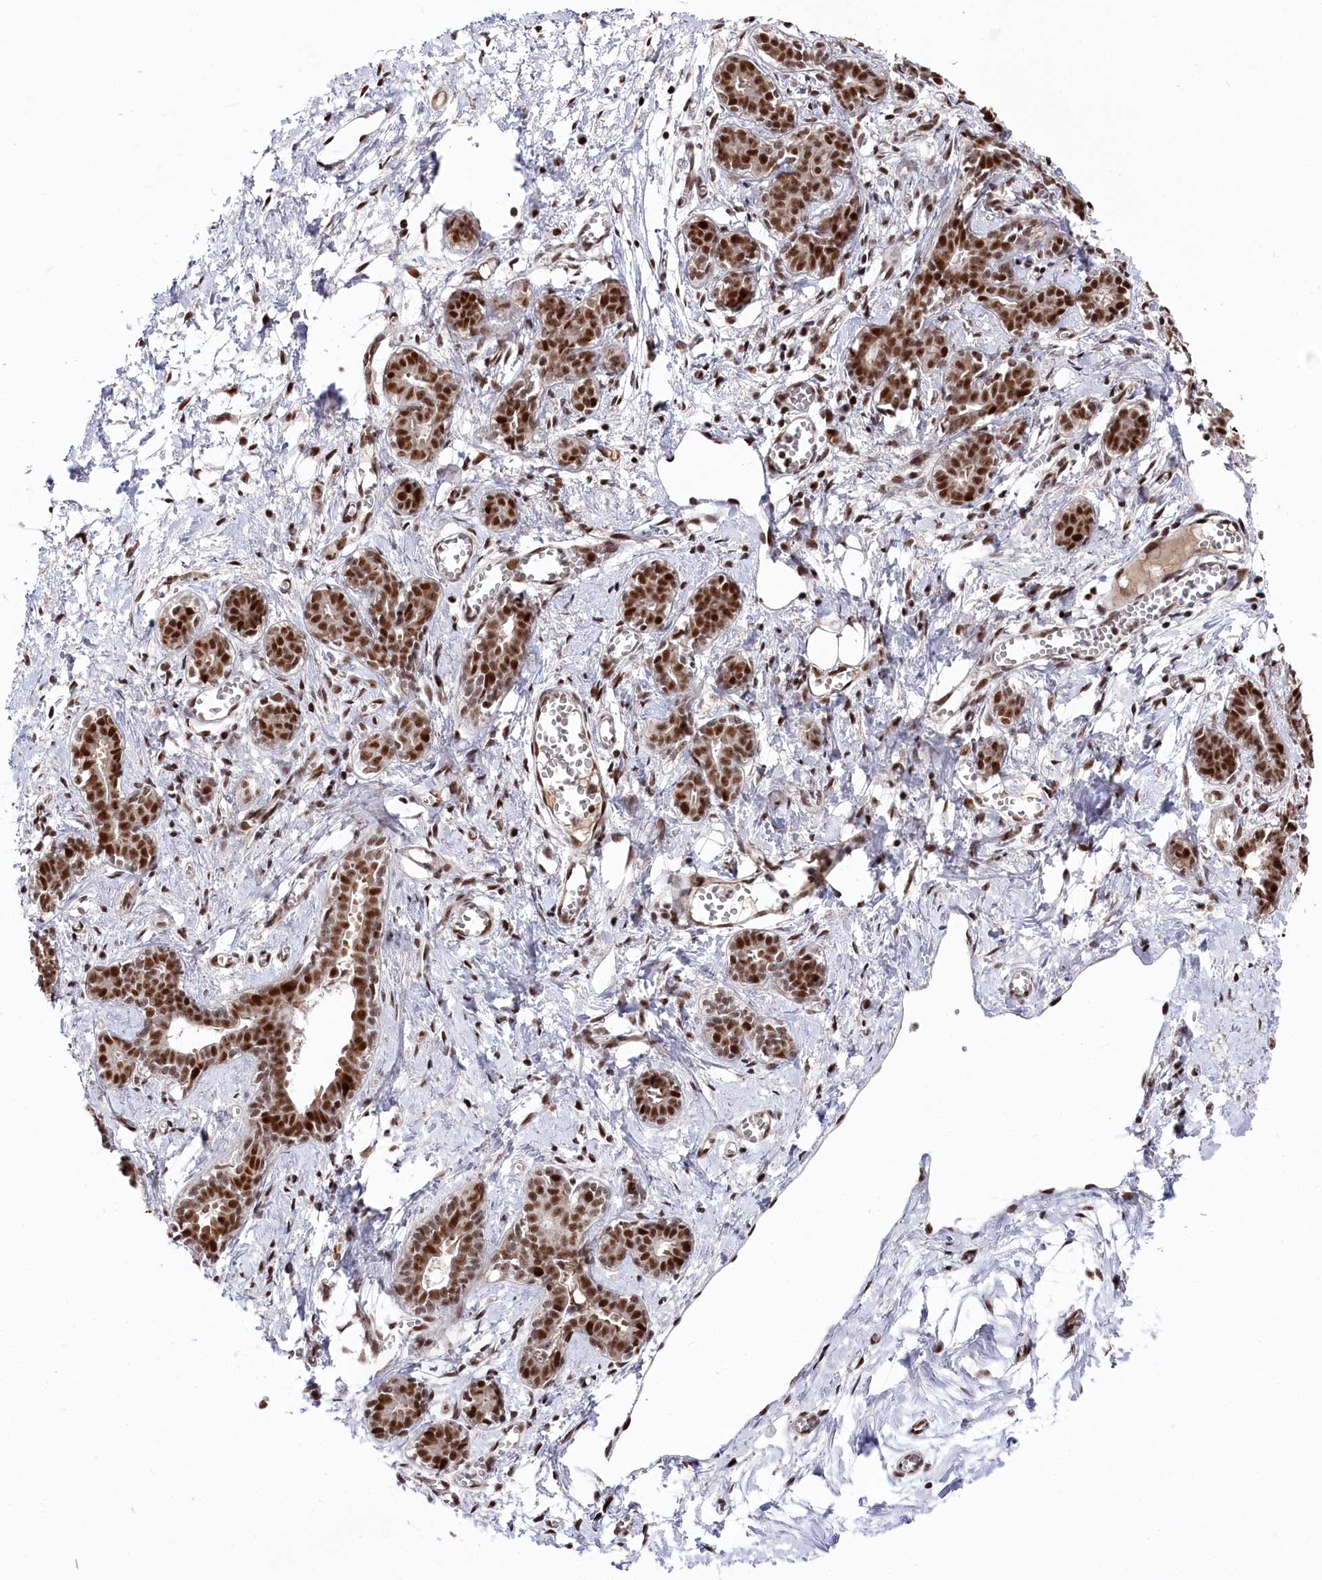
{"staining": {"intensity": "moderate", "quantity": ">75%", "location": "nuclear"}, "tissue": "breast", "cell_type": "Adipocytes", "image_type": "normal", "snomed": [{"axis": "morphology", "description": "Normal tissue, NOS"}, {"axis": "topography", "description": "Breast"}], "caption": "Breast was stained to show a protein in brown. There is medium levels of moderate nuclear staining in about >75% of adipocytes.", "gene": "POLR2H", "patient": {"sex": "female", "age": 27}}